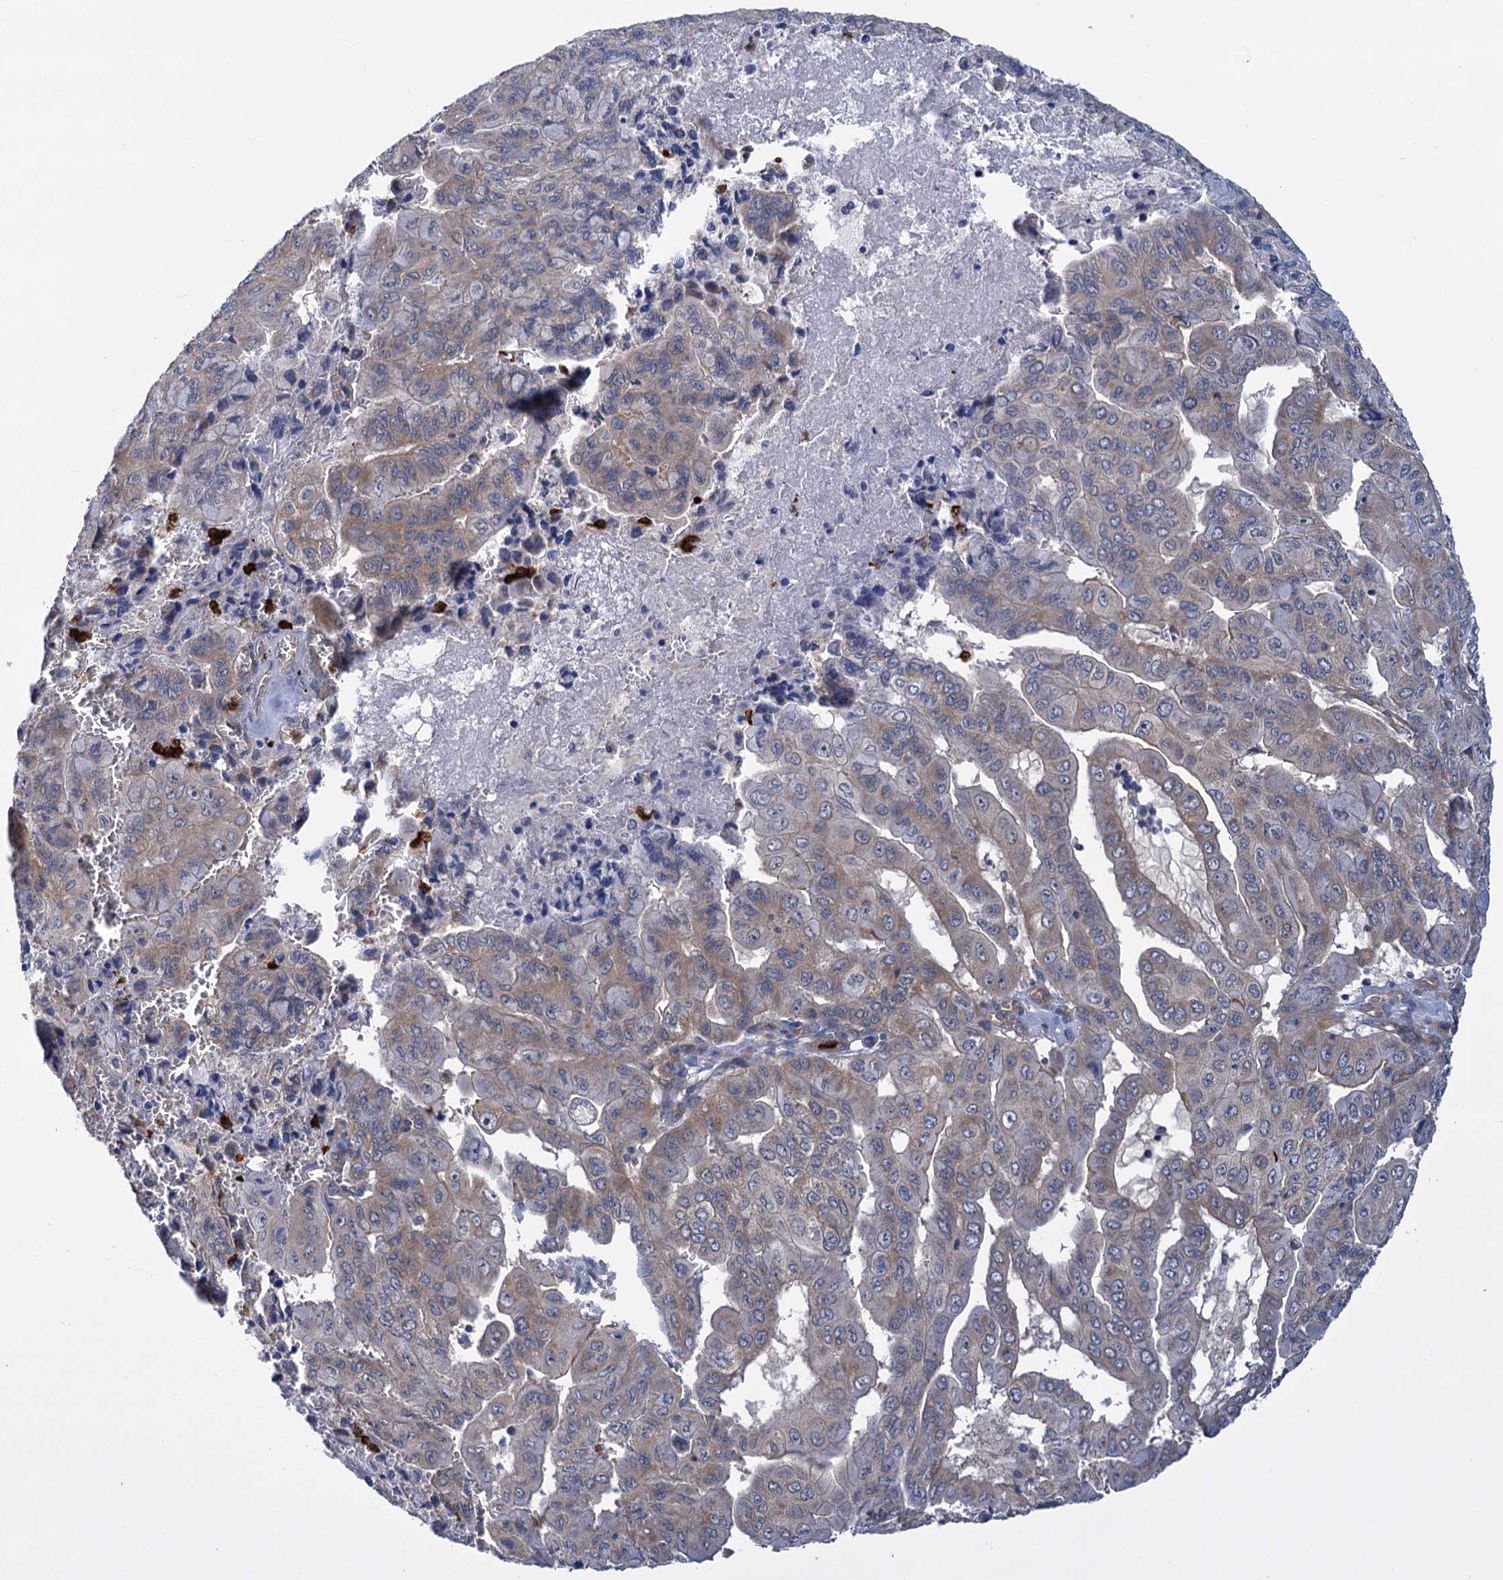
{"staining": {"intensity": "weak", "quantity": "<25%", "location": "cytoplasmic/membranous"}, "tissue": "pancreatic cancer", "cell_type": "Tumor cells", "image_type": "cancer", "snomed": [{"axis": "morphology", "description": "Adenocarcinoma, NOS"}, {"axis": "topography", "description": "Pancreas"}], "caption": "High power microscopy histopathology image of an immunohistochemistry micrograph of pancreatic adenocarcinoma, revealing no significant positivity in tumor cells.", "gene": "DYNC2H1", "patient": {"sex": "male", "age": 51}}